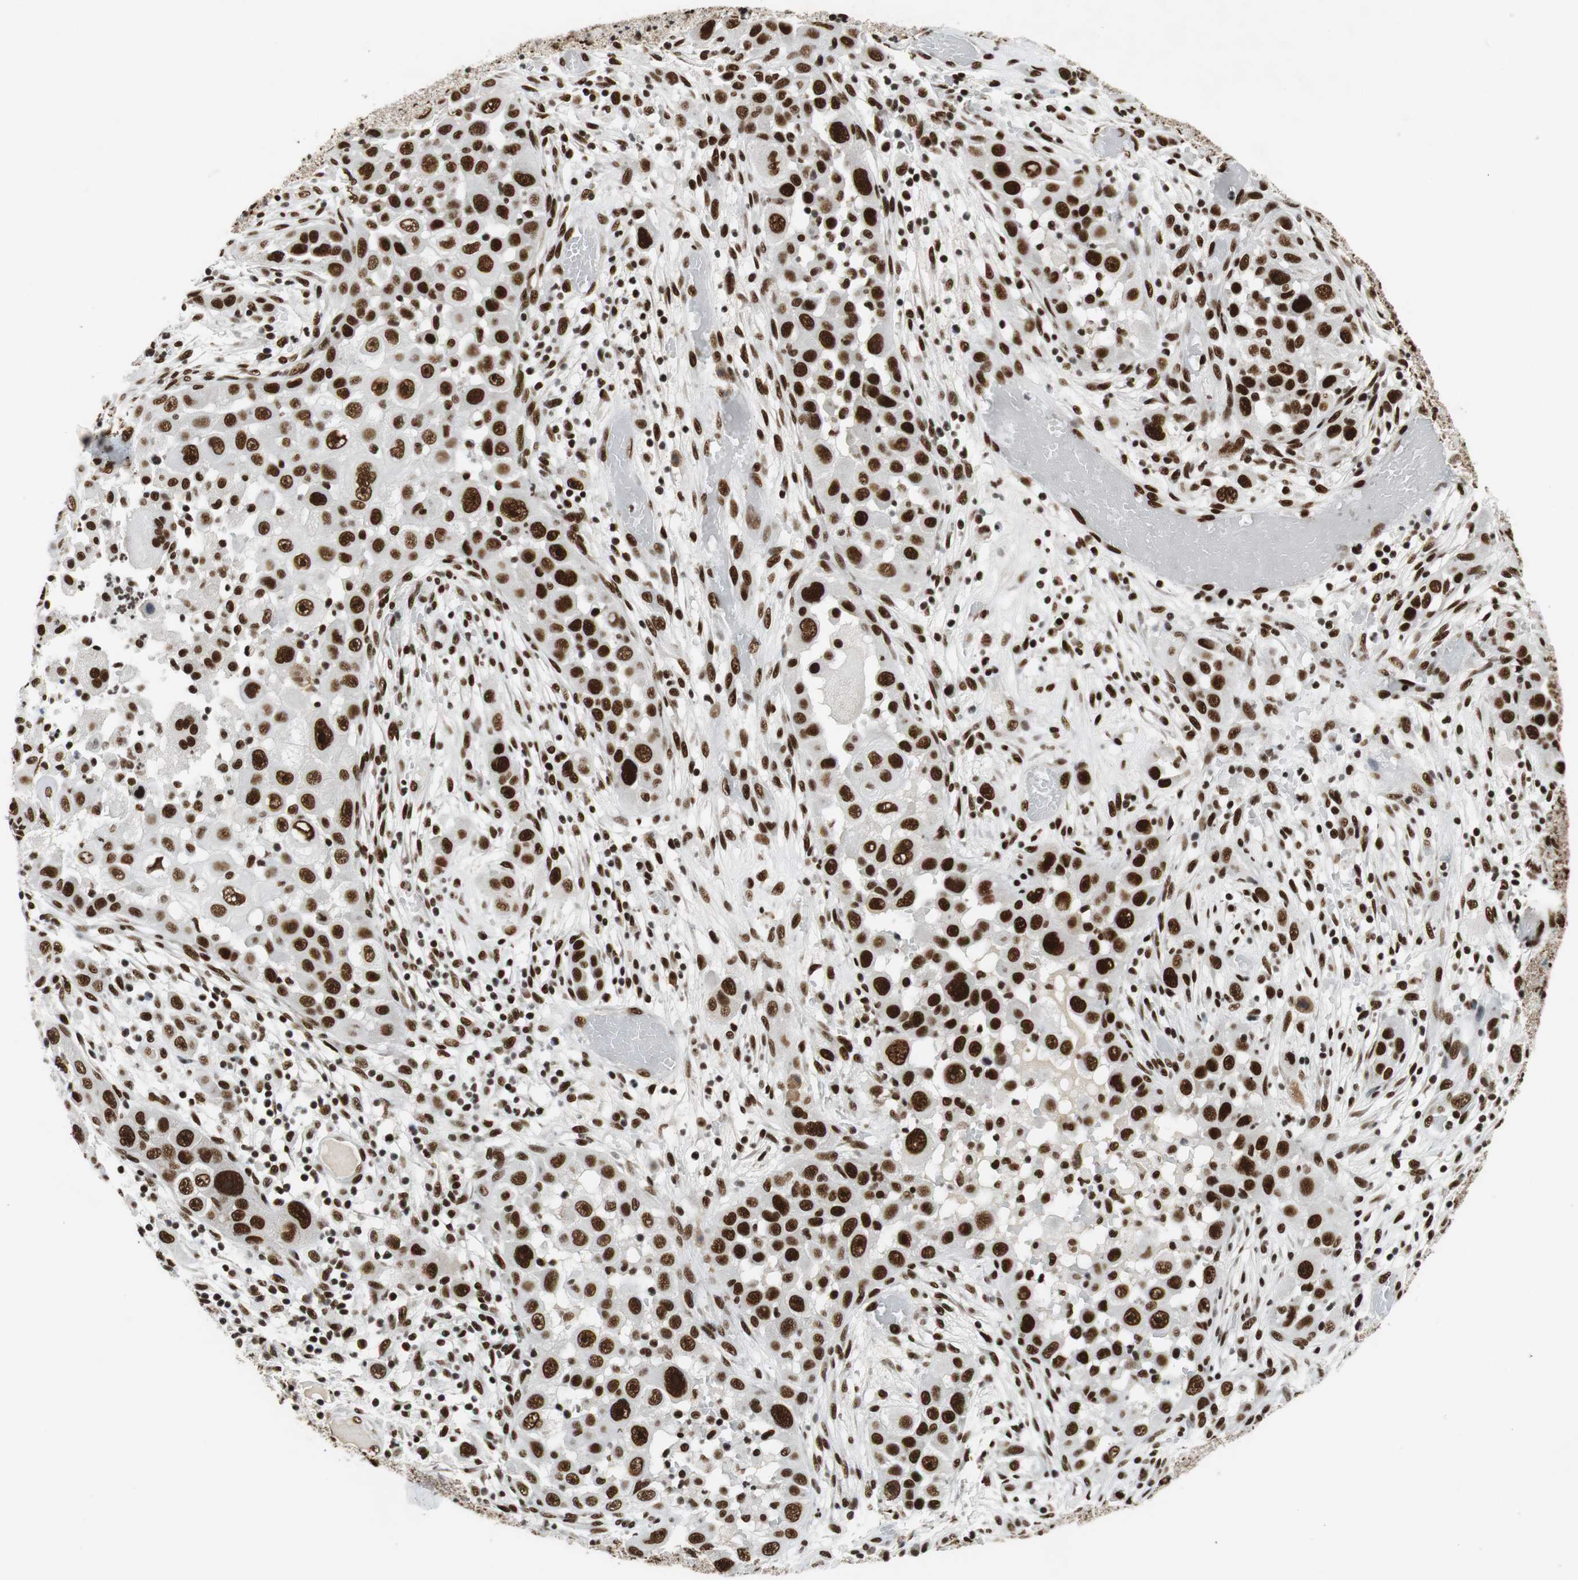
{"staining": {"intensity": "strong", "quantity": ">75%", "location": "nuclear"}, "tissue": "head and neck cancer", "cell_type": "Tumor cells", "image_type": "cancer", "snomed": [{"axis": "morphology", "description": "Carcinoma, NOS"}, {"axis": "topography", "description": "Head-Neck"}], "caption": "About >75% of tumor cells in human carcinoma (head and neck) exhibit strong nuclear protein positivity as visualized by brown immunohistochemical staining.", "gene": "PRKDC", "patient": {"sex": "male", "age": 87}}